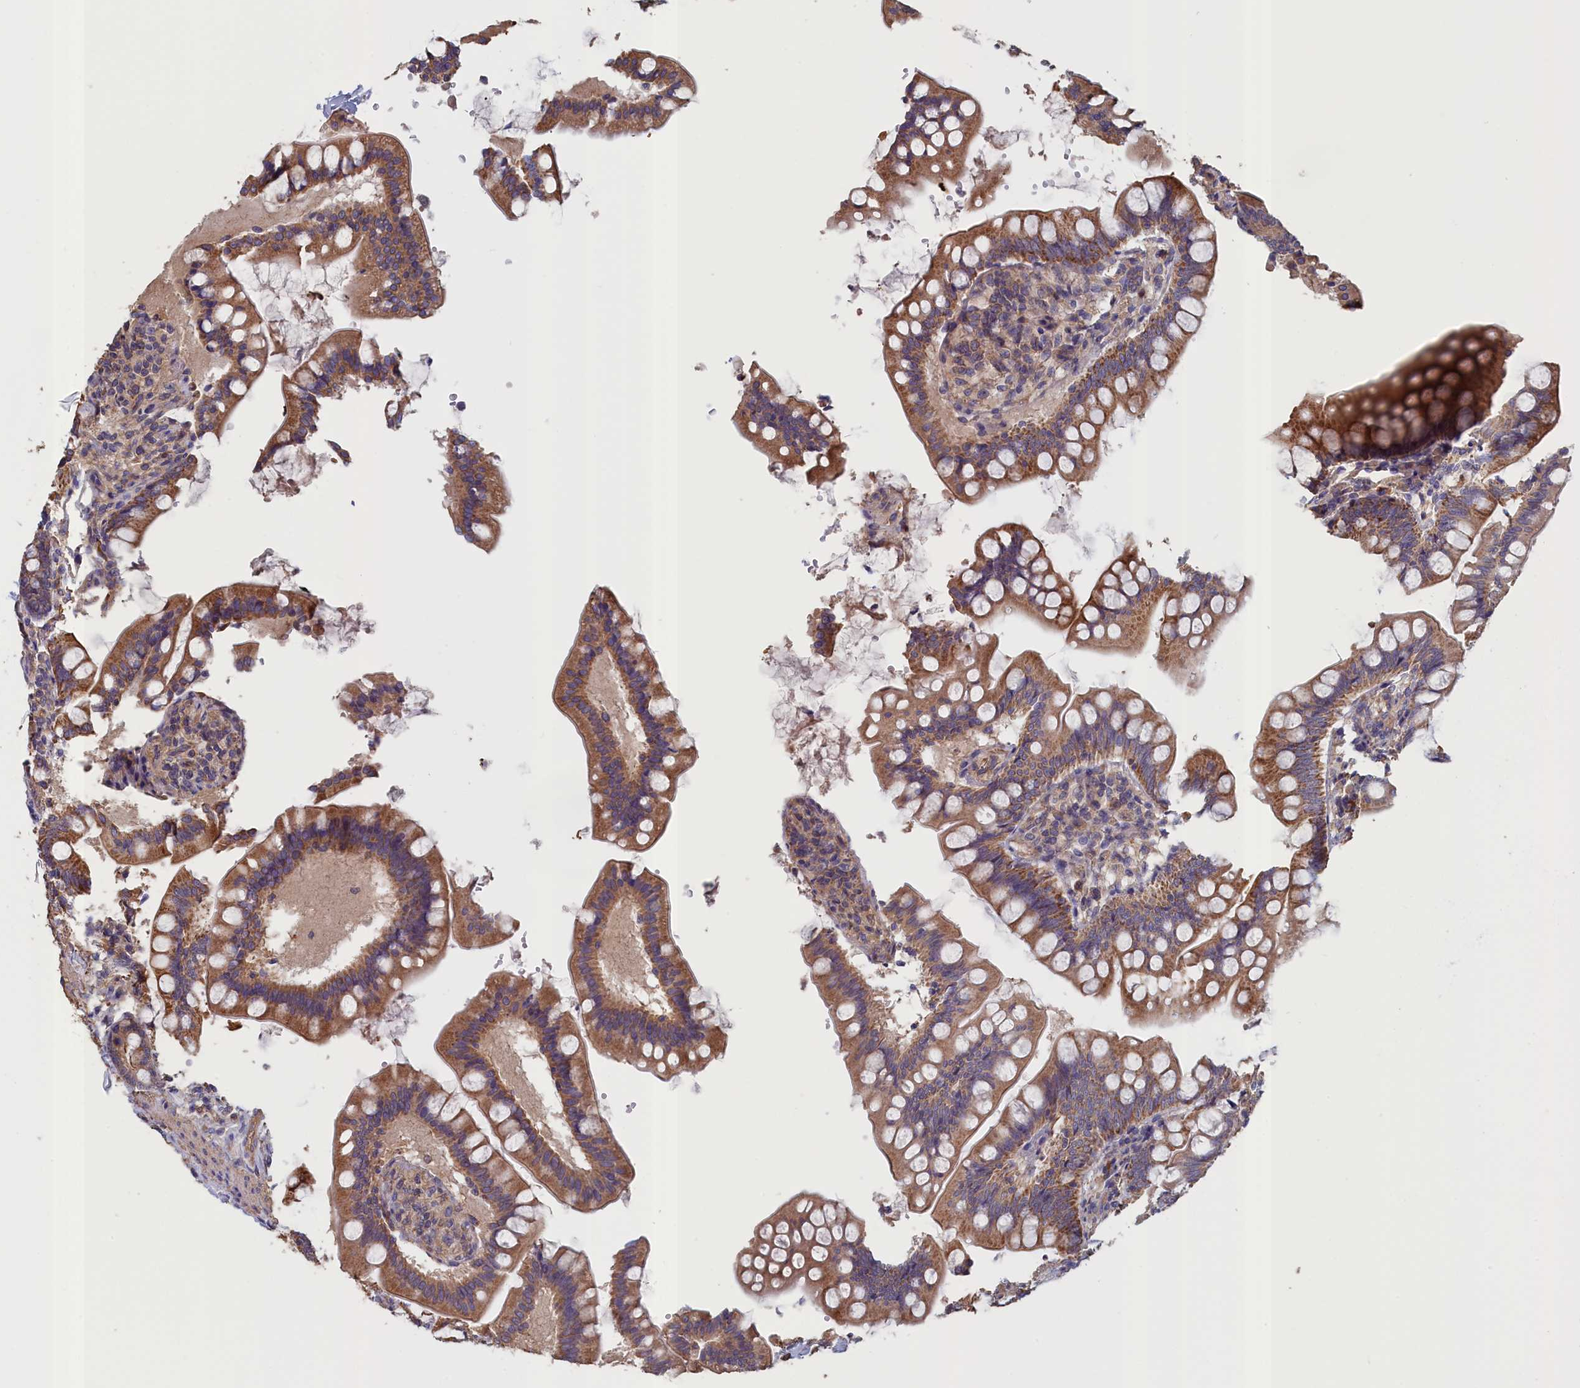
{"staining": {"intensity": "moderate", "quantity": ">75%", "location": "cytoplasmic/membranous"}, "tissue": "small intestine", "cell_type": "Glandular cells", "image_type": "normal", "snomed": [{"axis": "morphology", "description": "Normal tissue, NOS"}, {"axis": "topography", "description": "Small intestine"}], "caption": "Protein expression analysis of unremarkable human small intestine reveals moderate cytoplasmic/membranous expression in approximately >75% of glandular cells. The staining is performed using DAB brown chromogen to label protein expression. The nuclei are counter-stained blue using hematoxylin.", "gene": "ANKRD2", "patient": {"sex": "male", "age": 7}}